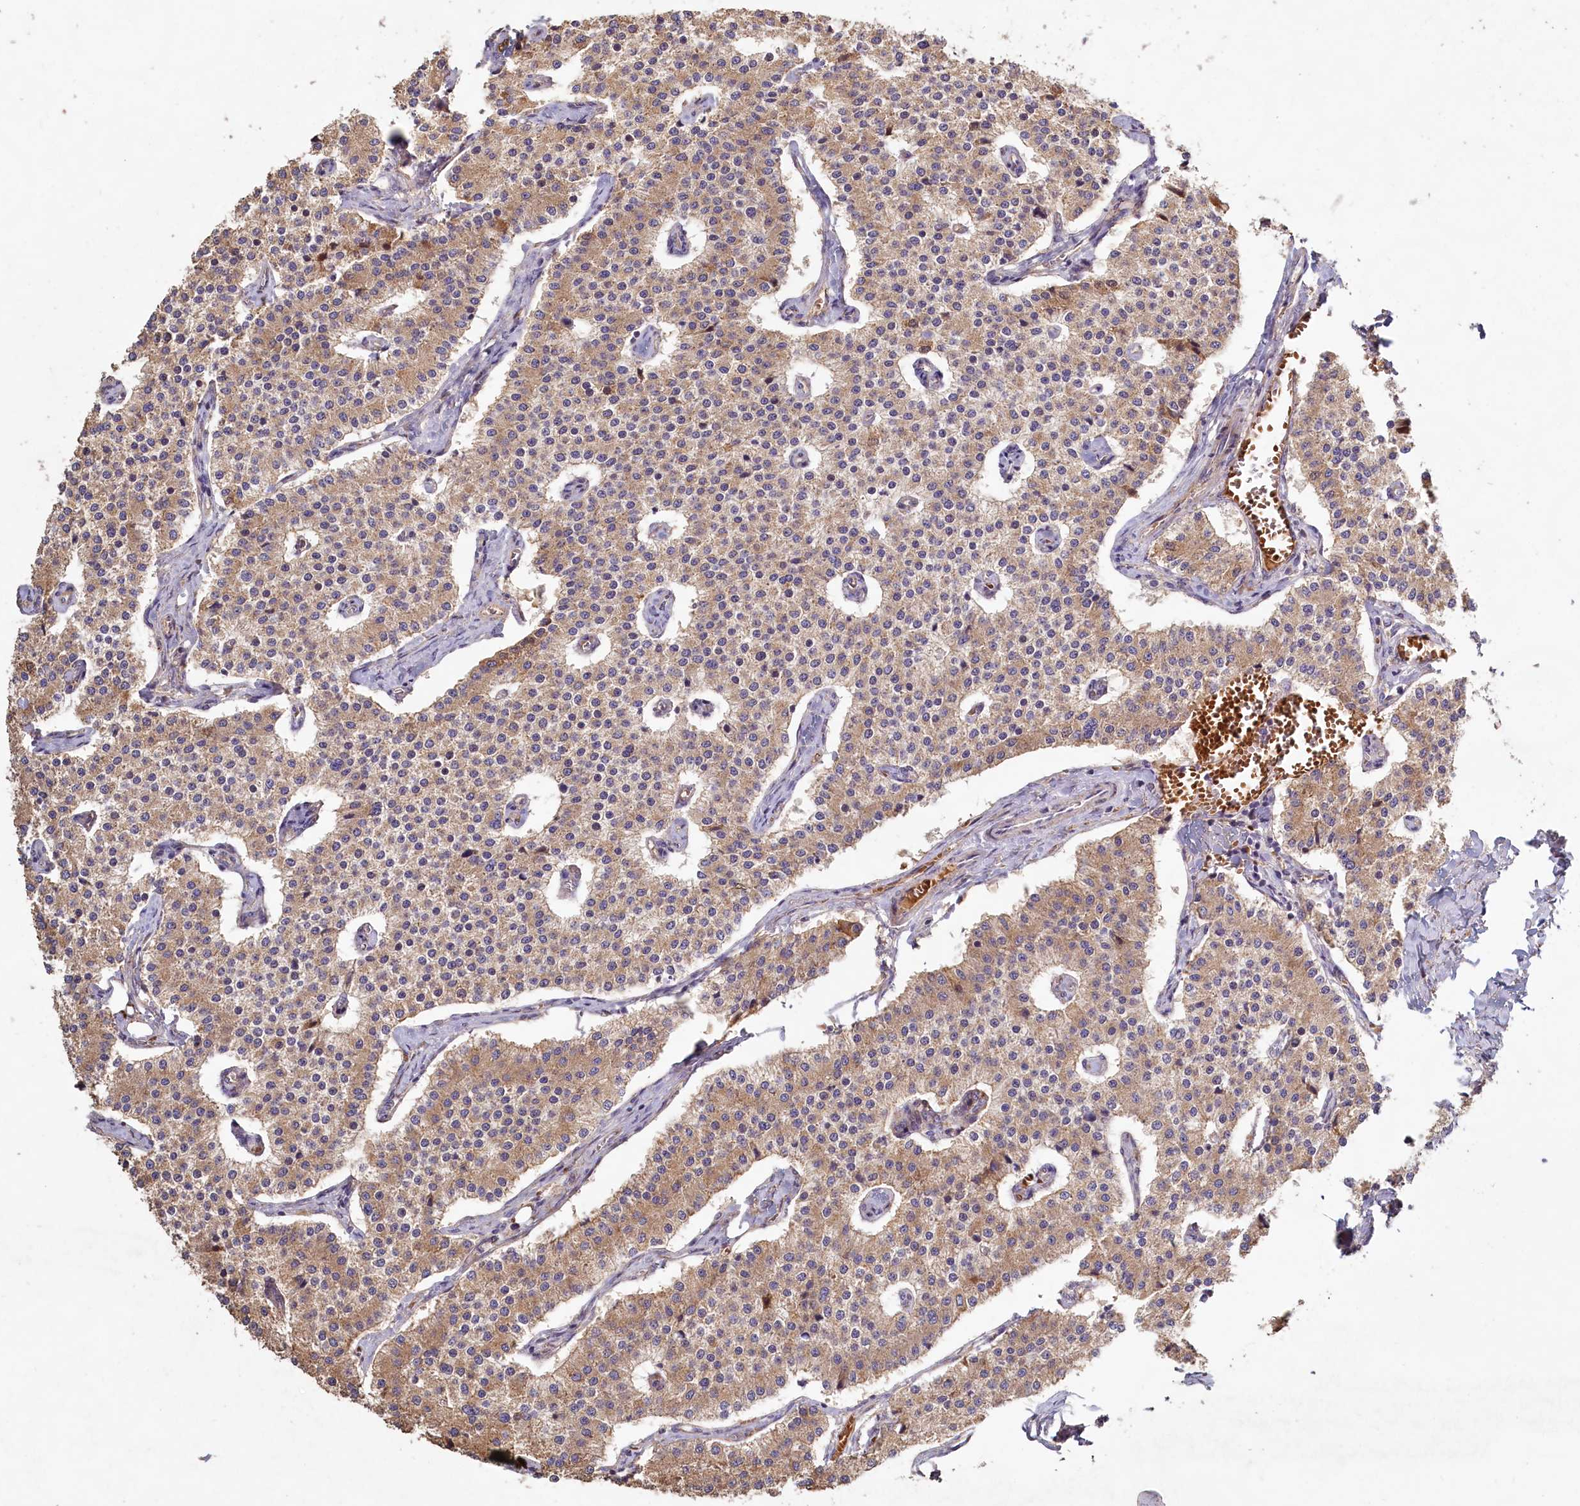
{"staining": {"intensity": "weak", "quantity": ">75%", "location": "cytoplasmic/membranous"}, "tissue": "carcinoid", "cell_type": "Tumor cells", "image_type": "cancer", "snomed": [{"axis": "morphology", "description": "Carcinoid, malignant, NOS"}, {"axis": "topography", "description": "Colon"}], "caption": "There is low levels of weak cytoplasmic/membranous staining in tumor cells of malignant carcinoid, as demonstrated by immunohistochemical staining (brown color).", "gene": "FUNDC1", "patient": {"sex": "female", "age": 52}}